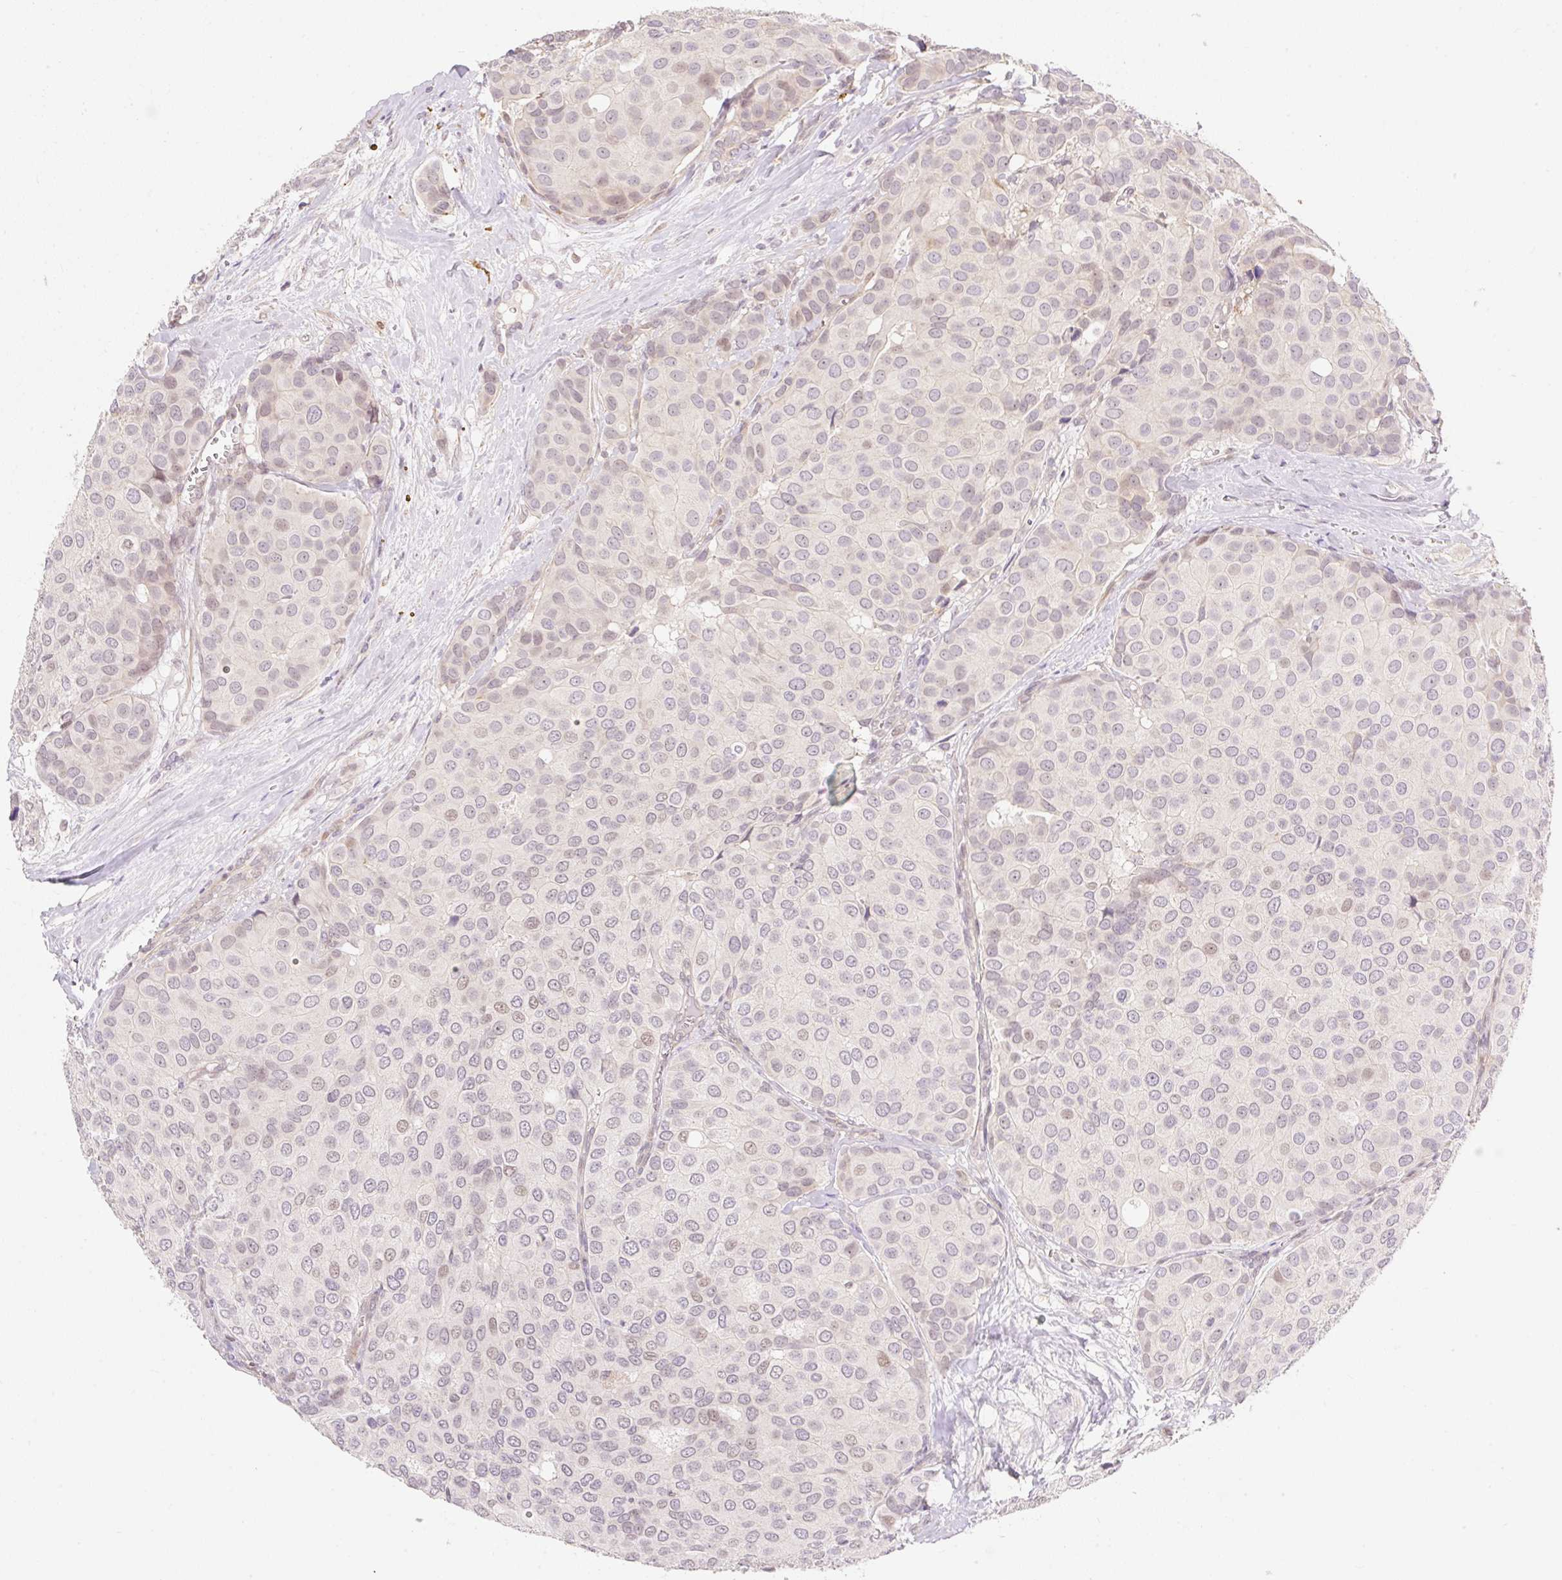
{"staining": {"intensity": "weak", "quantity": "<25%", "location": "cytoplasmic/membranous"}, "tissue": "breast cancer", "cell_type": "Tumor cells", "image_type": "cancer", "snomed": [{"axis": "morphology", "description": "Duct carcinoma"}, {"axis": "topography", "description": "Breast"}], "caption": "Breast cancer (intraductal carcinoma) was stained to show a protein in brown. There is no significant staining in tumor cells.", "gene": "EMC10", "patient": {"sex": "female", "age": 70}}